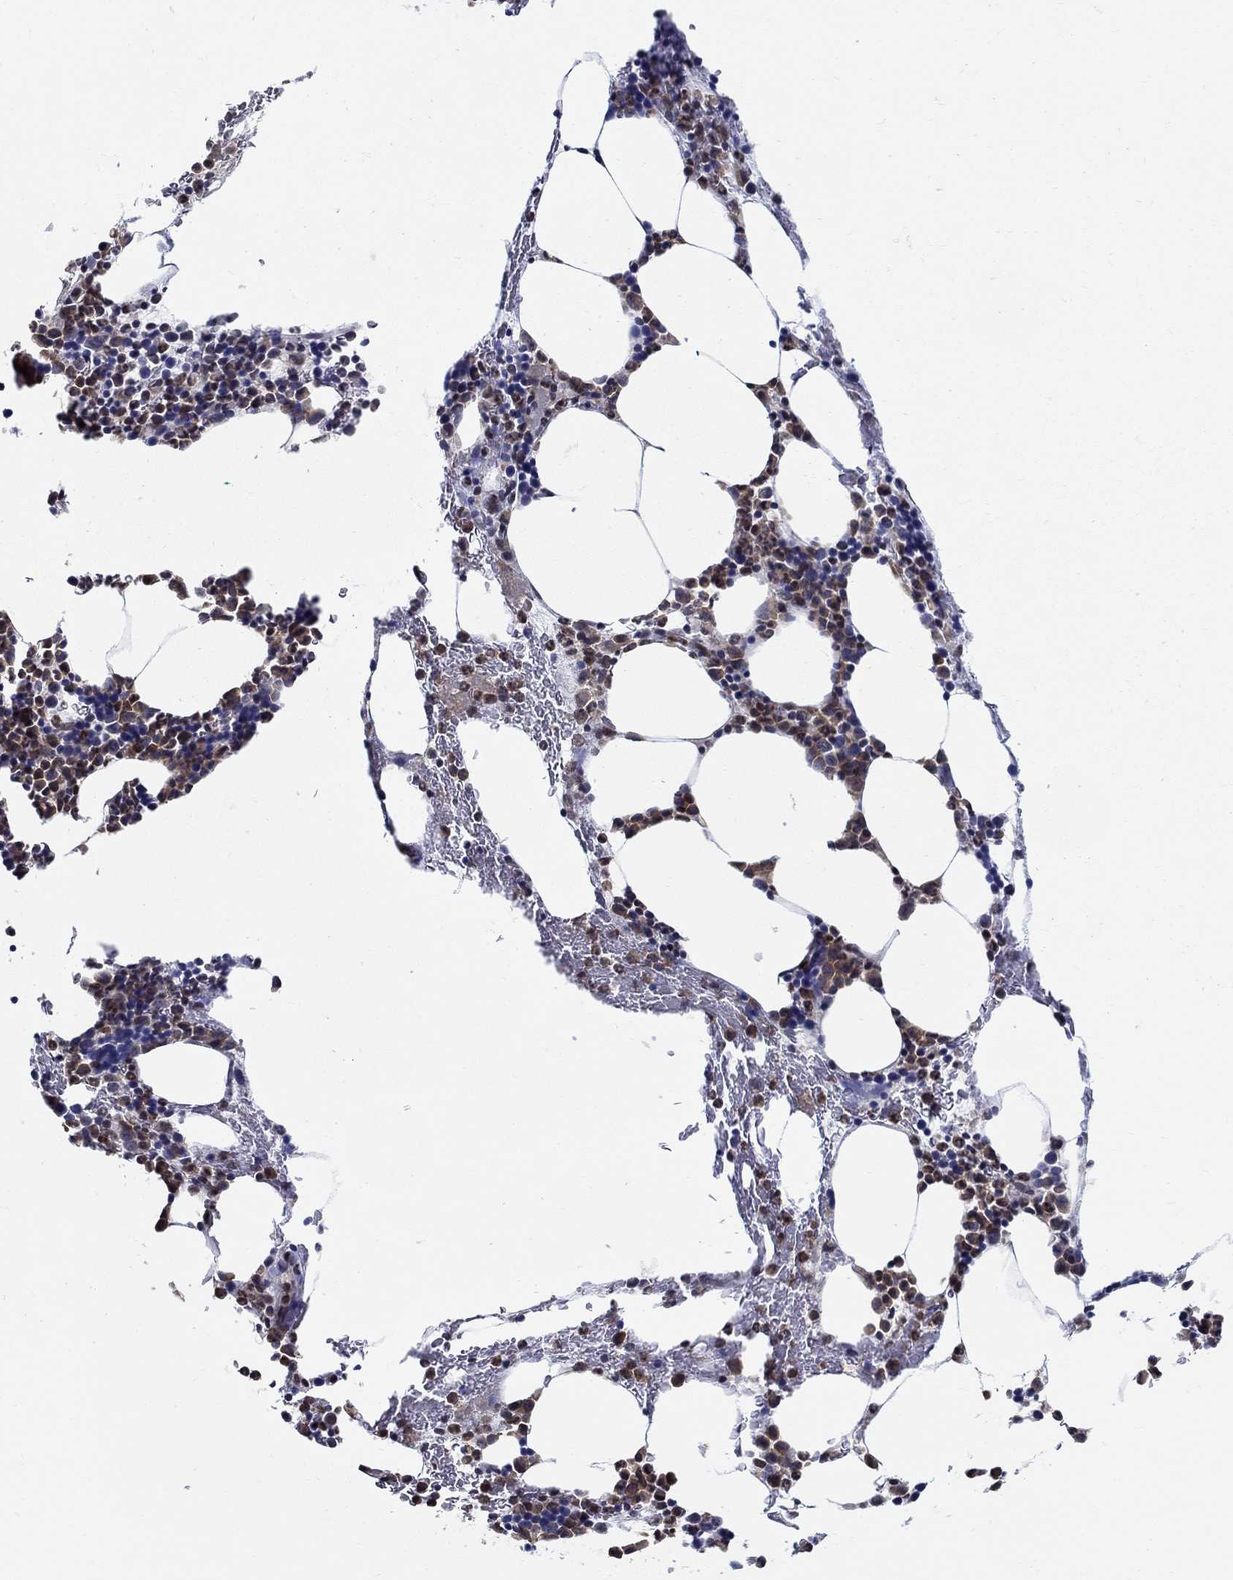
{"staining": {"intensity": "strong", "quantity": "25%-75%", "location": "nuclear"}, "tissue": "bone marrow", "cell_type": "Hematopoietic cells", "image_type": "normal", "snomed": [{"axis": "morphology", "description": "Normal tissue, NOS"}, {"axis": "topography", "description": "Bone marrow"}], "caption": "Immunohistochemical staining of normal human bone marrow displays 25%-75% levels of strong nuclear protein positivity in about 25%-75% of hematopoietic cells. The staining was performed using DAB (3,3'-diaminobenzidine) to visualize the protein expression in brown, while the nuclei were stained in blue with hematoxylin (Magnification: 20x).", "gene": "ZNF594", "patient": {"sex": "male", "age": 83}}